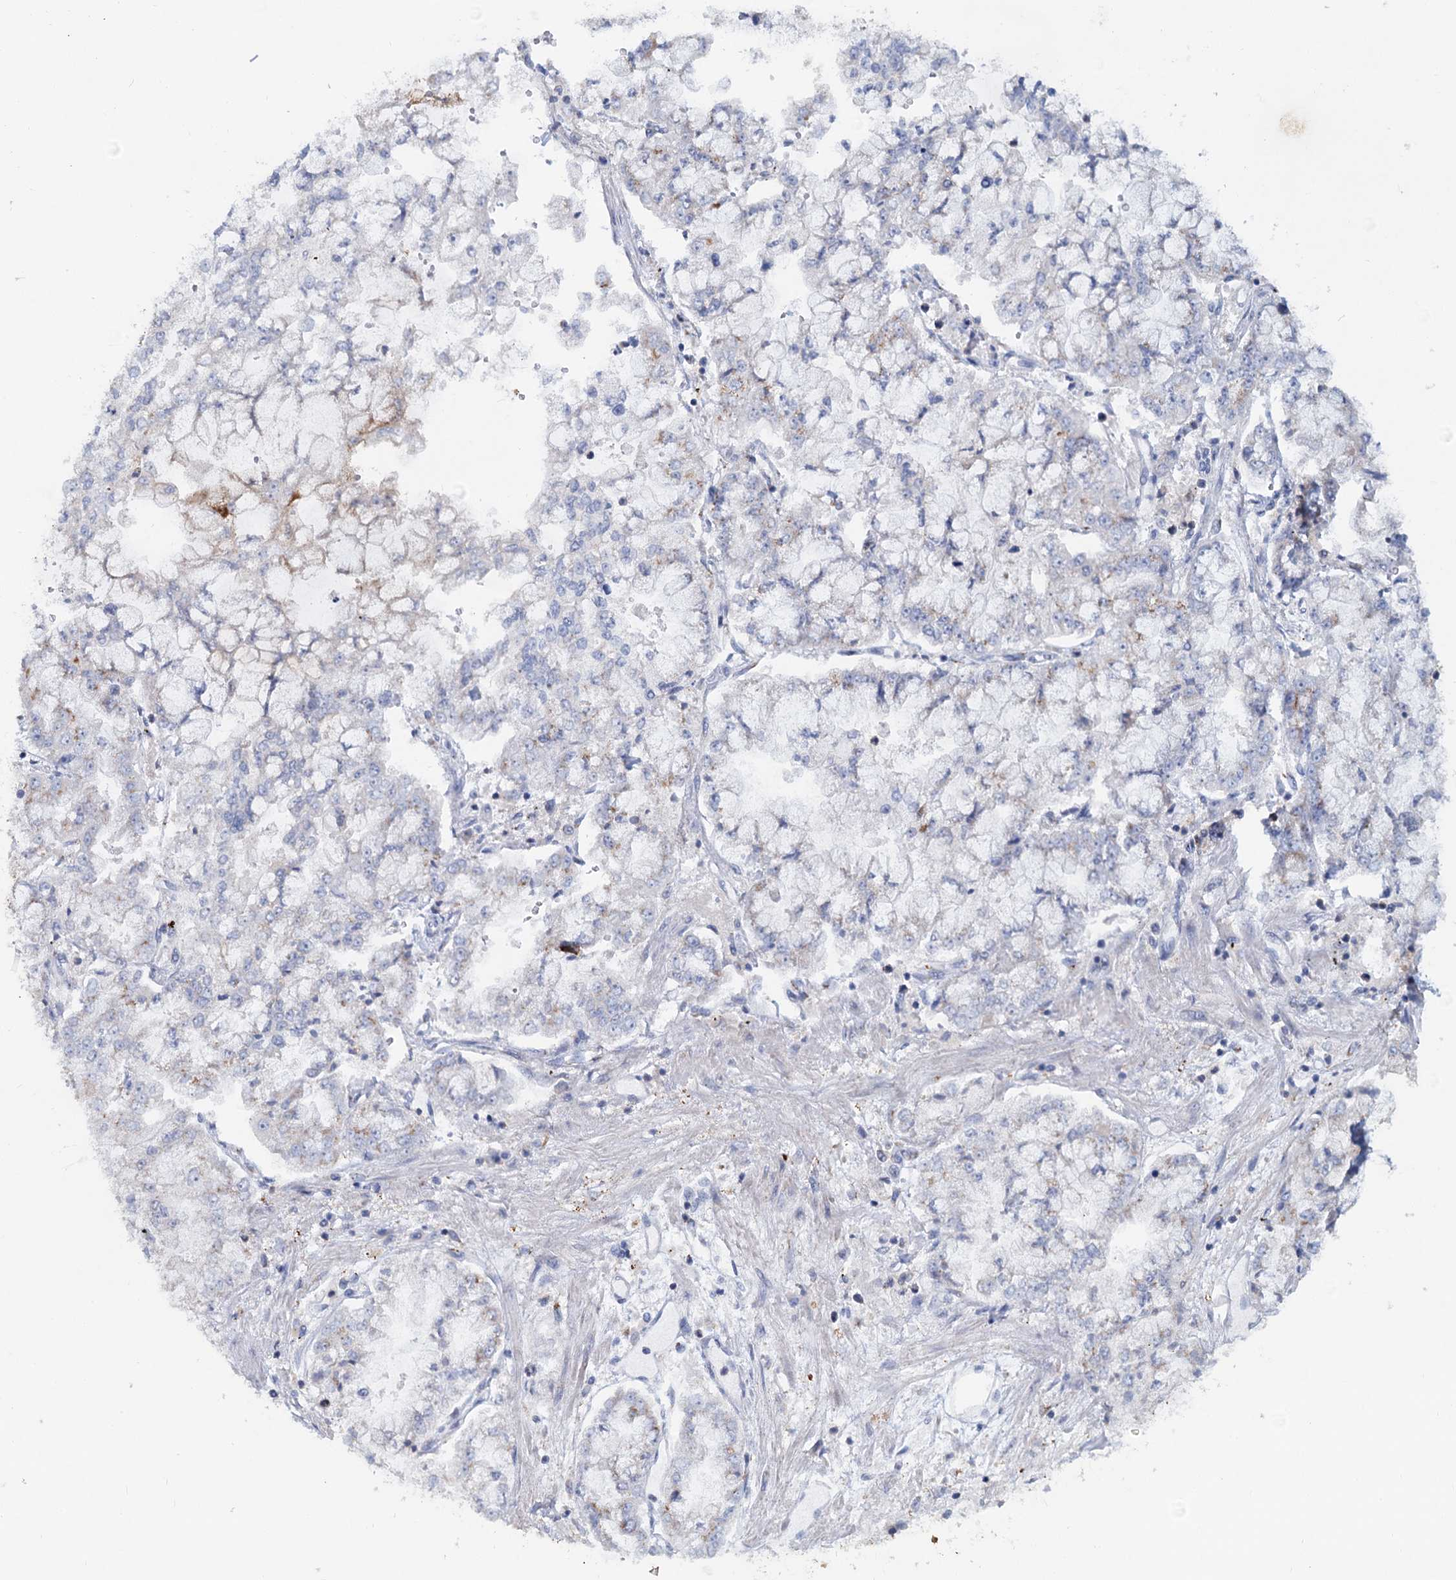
{"staining": {"intensity": "negative", "quantity": "none", "location": "none"}, "tissue": "stomach cancer", "cell_type": "Tumor cells", "image_type": "cancer", "snomed": [{"axis": "morphology", "description": "Adenocarcinoma, NOS"}, {"axis": "topography", "description": "Stomach"}], "caption": "An image of adenocarcinoma (stomach) stained for a protein displays no brown staining in tumor cells.", "gene": "LRCH4", "patient": {"sex": "male", "age": 76}}